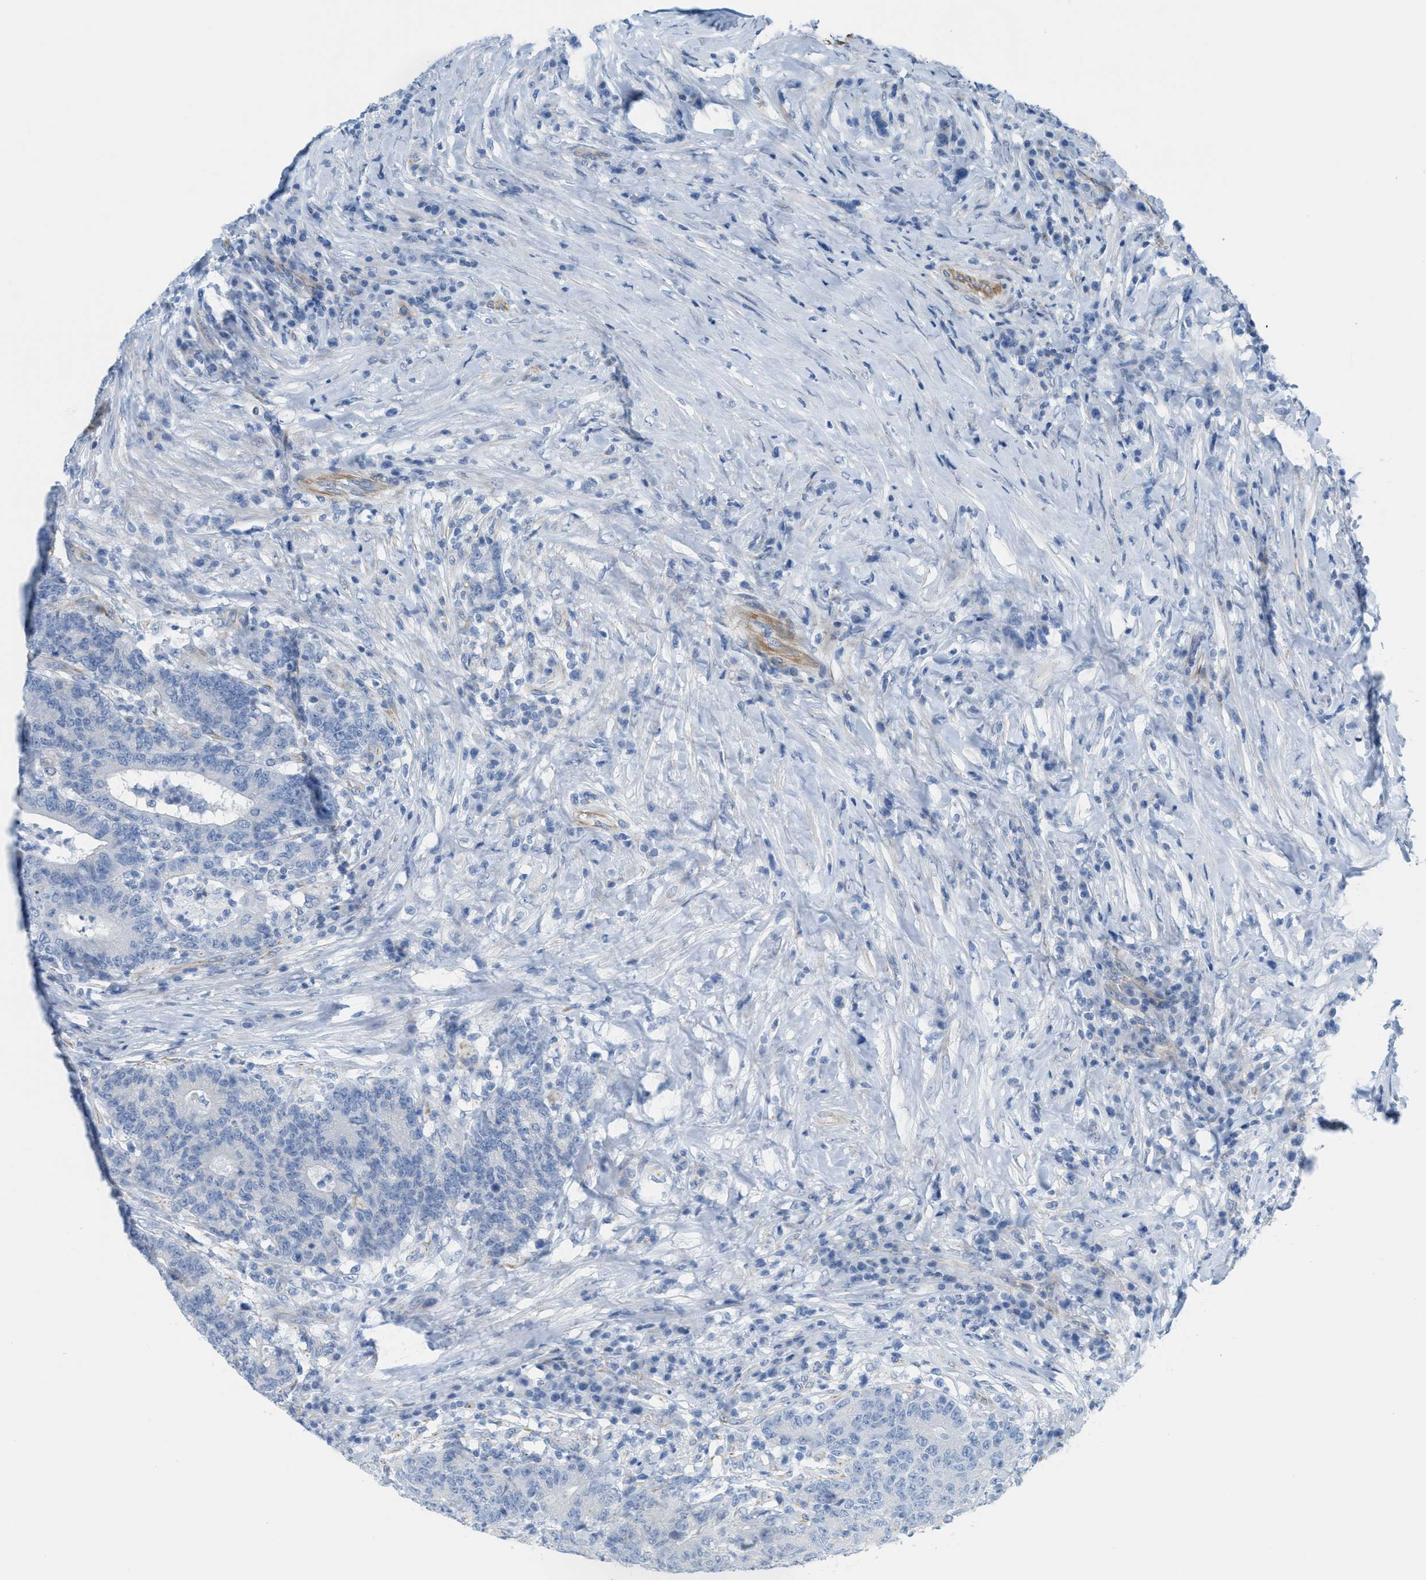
{"staining": {"intensity": "negative", "quantity": "none", "location": "none"}, "tissue": "colorectal cancer", "cell_type": "Tumor cells", "image_type": "cancer", "snomed": [{"axis": "morphology", "description": "Normal tissue, NOS"}, {"axis": "morphology", "description": "Adenocarcinoma, NOS"}, {"axis": "topography", "description": "Colon"}], "caption": "Colorectal cancer (adenocarcinoma) was stained to show a protein in brown. There is no significant expression in tumor cells. (Immunohistochemistry, brightfield microscopy, high magnification).", "gene": "SLC12A1", "patient": {"sex": "female", "age": 75}}